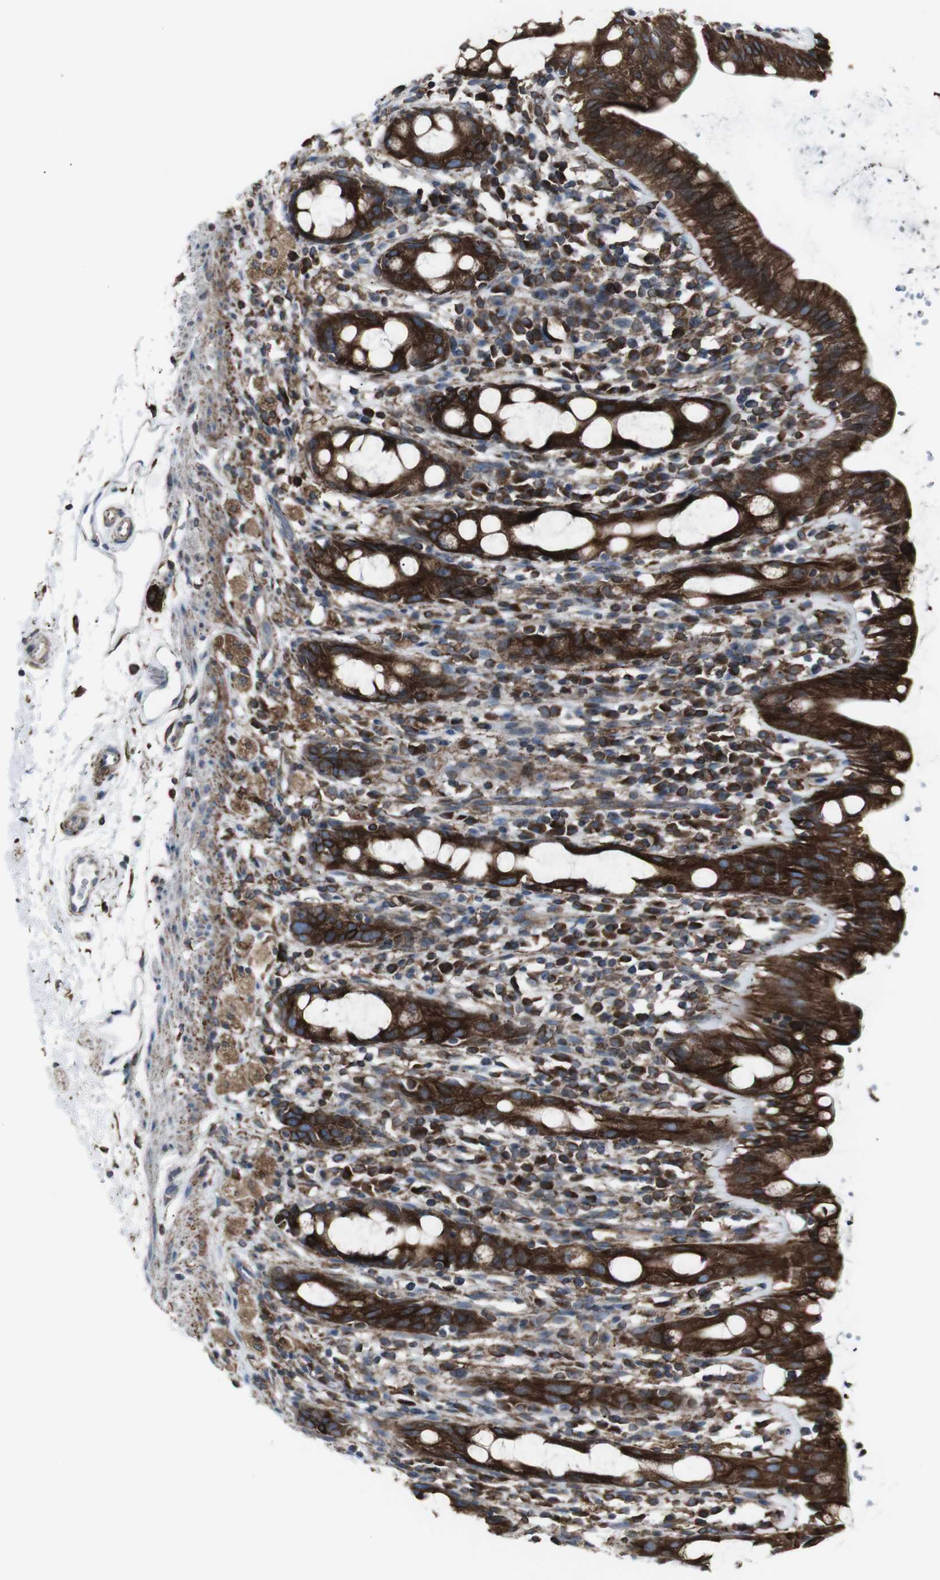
{"staining": {"intensity": "strong", "quantity": ">75%", "location": "cytoplasmic/membranous"}, "tissue": "rectum", "cell_type": "Glandular cells", "image_type": "normal", "snomed": [{"axis": "morphology", "description": "Normal tissue, NOS"}, {"axis": "topography", "description": "Rectum"}], "caption": "The histopathology image shows a brown stain indicating the presence of a protein in the cytoplasmic/membranous of glandular cells in rectum.", "gene": "LNPK", "patient": {"sex": "male", "age": 44}}